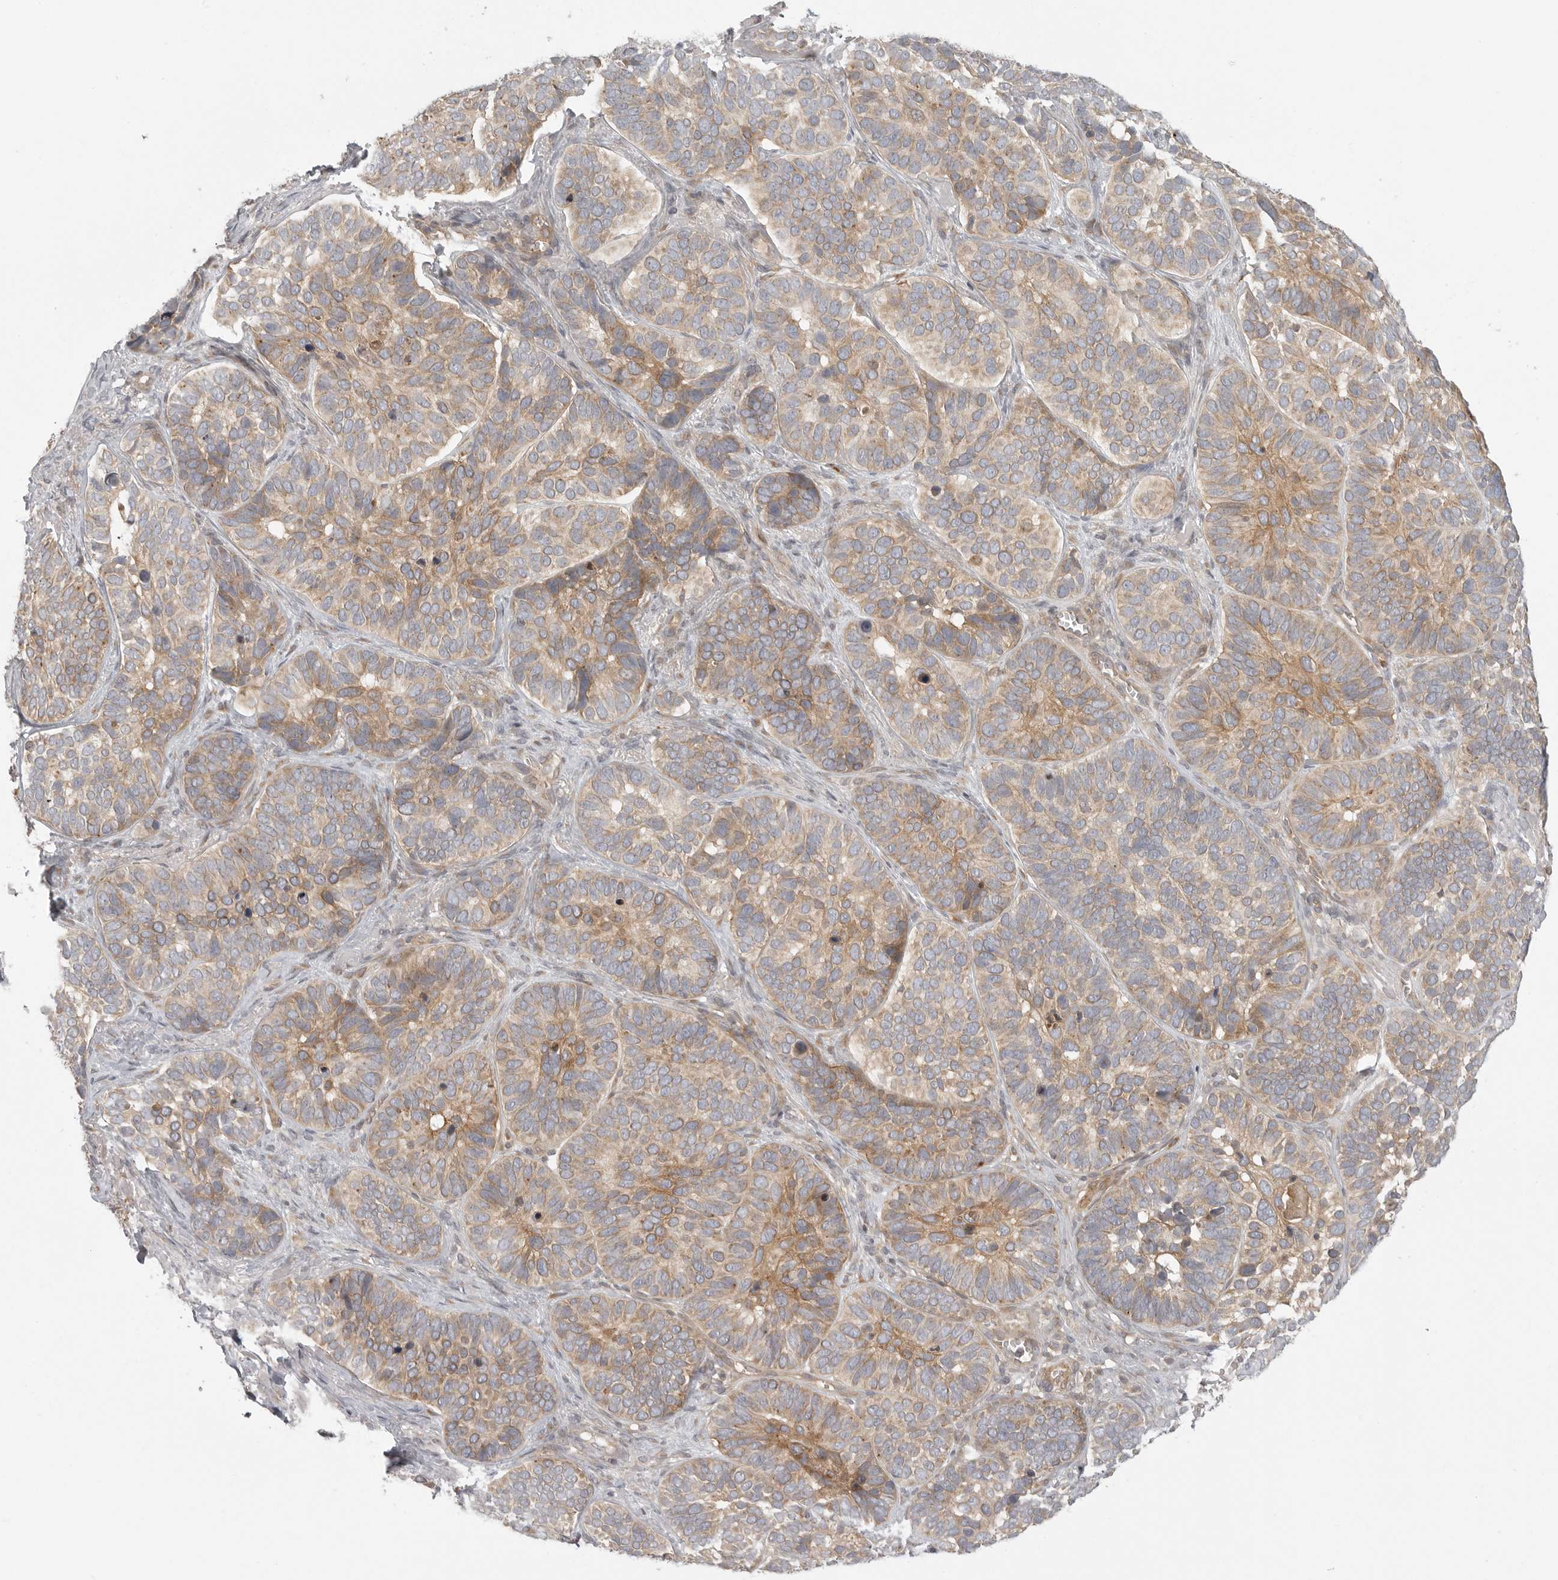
{"staining": {"intensity": "moderate", "quantity": ">75%", "location": "cytoplasmic/membranous"}, "tissue": "skin cancer", "cell_type": "Tumor cells", "image_type": "cancer", "snomed": [{"axis": "morphology", "description": "Basal cell carcinoma"}, {"axis": "topography", "description": "Skin"}], "caption": "Tumor cells exhibit medium levels of moderate cytoplasmic/membranous staining in approximately >75% of cells in skin cancer. Ihc stains the protein of interest in brown and the nuclei are stained blue.", "gene": "CCPG1", "patient": {"sex": "male", "age": 62}}